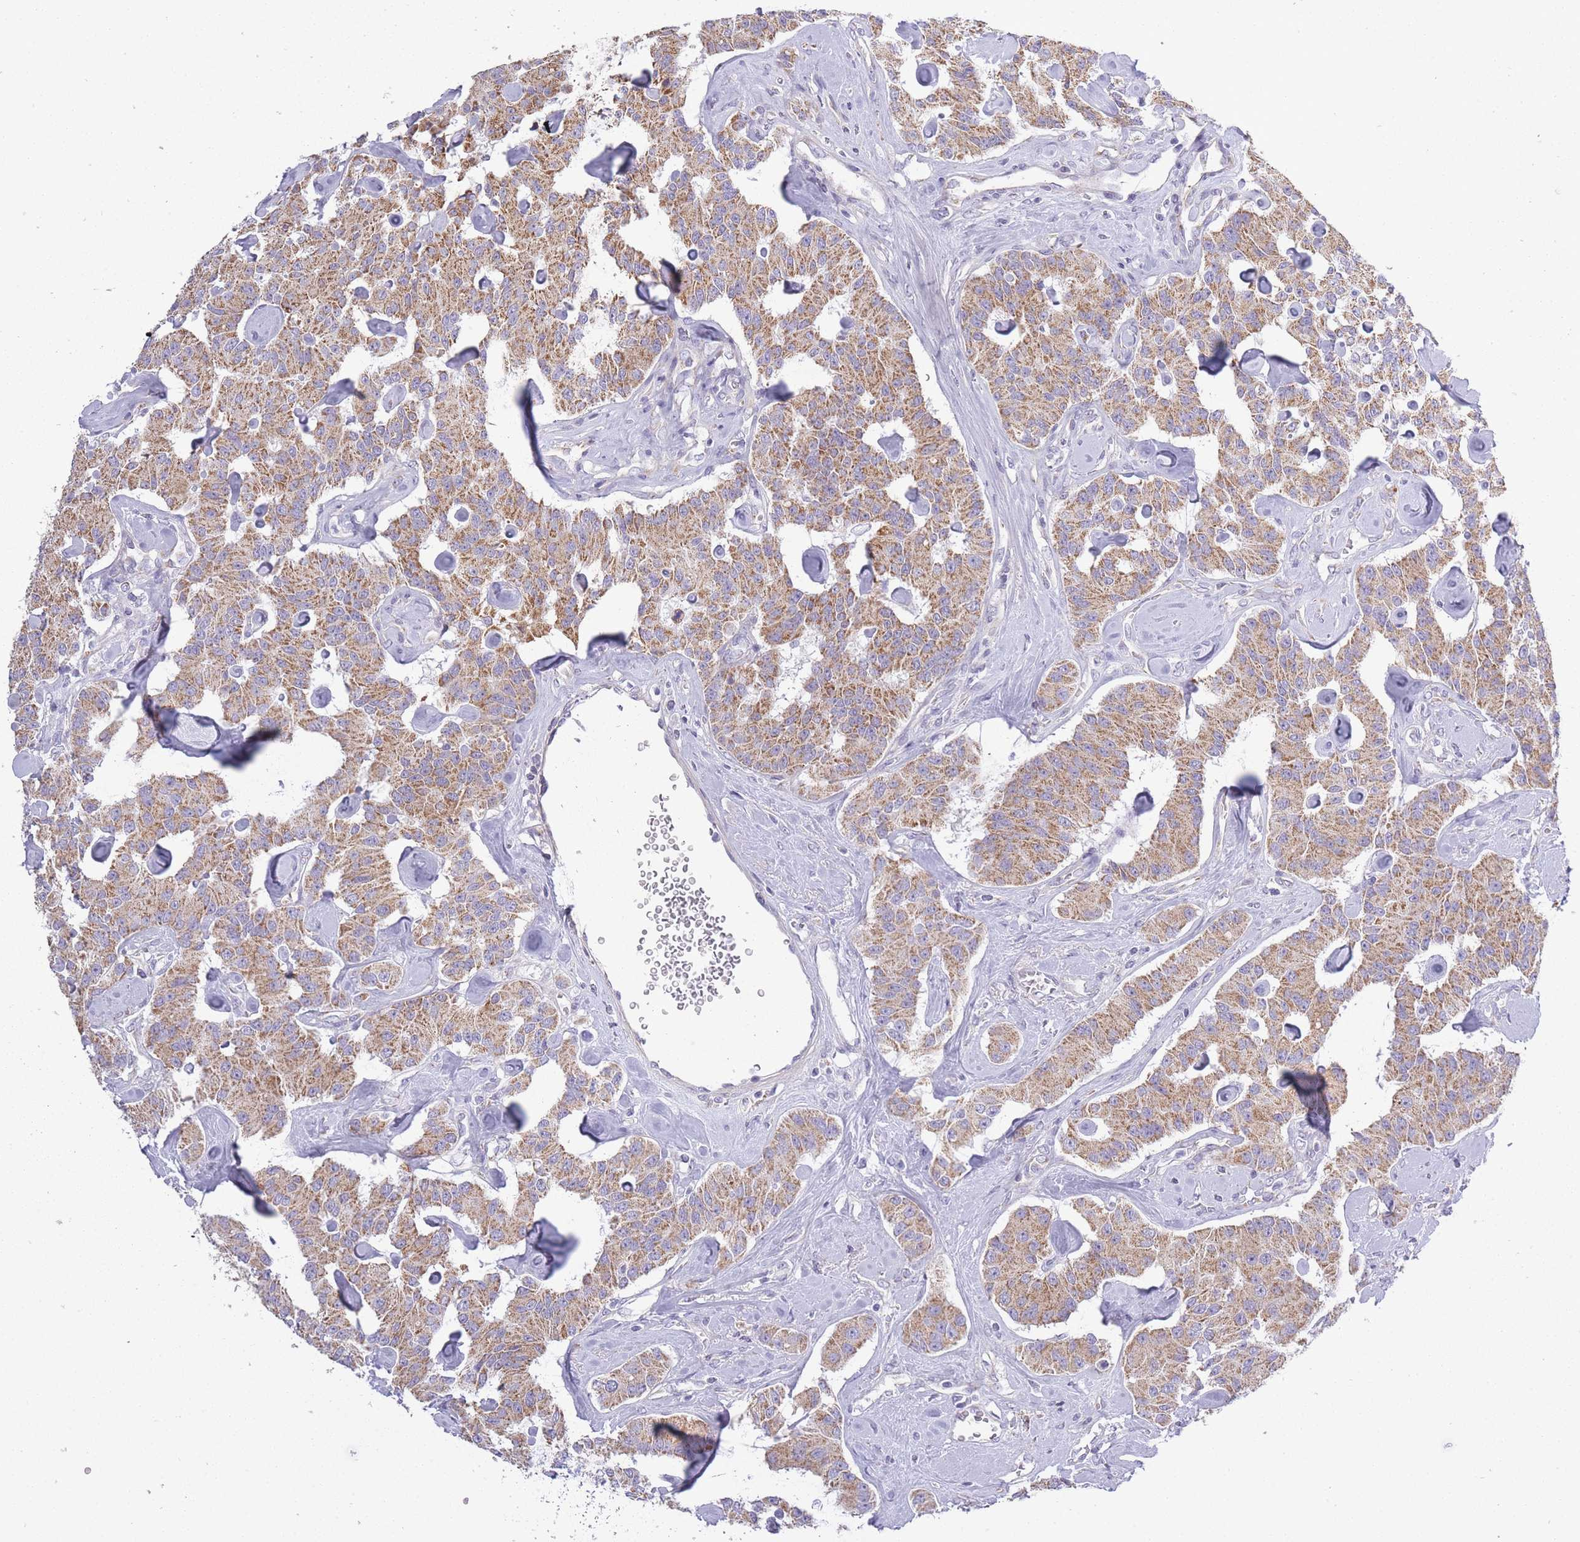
{"staining": {"intensity": "moderate", "quantity": ">75%", "location": "cytoplasmic/membranous"}, "tissue": "carcinoid", "cell_type": "Tumor cells", "image_type": "cancer", "snomed": [{"axis": "morphology", "description": "Carcinoid, malignant, NOS"}, {"axis": "topography", "description": "Pancreas"}], "caption": "This image displays IHC staining of human carcinoid, with medium moderate cytoplasmic/membranous staining in approximately >75% of tumor cells.", "gene": "ZBTB24", "patient": {"sex": "male", "age": 41}}